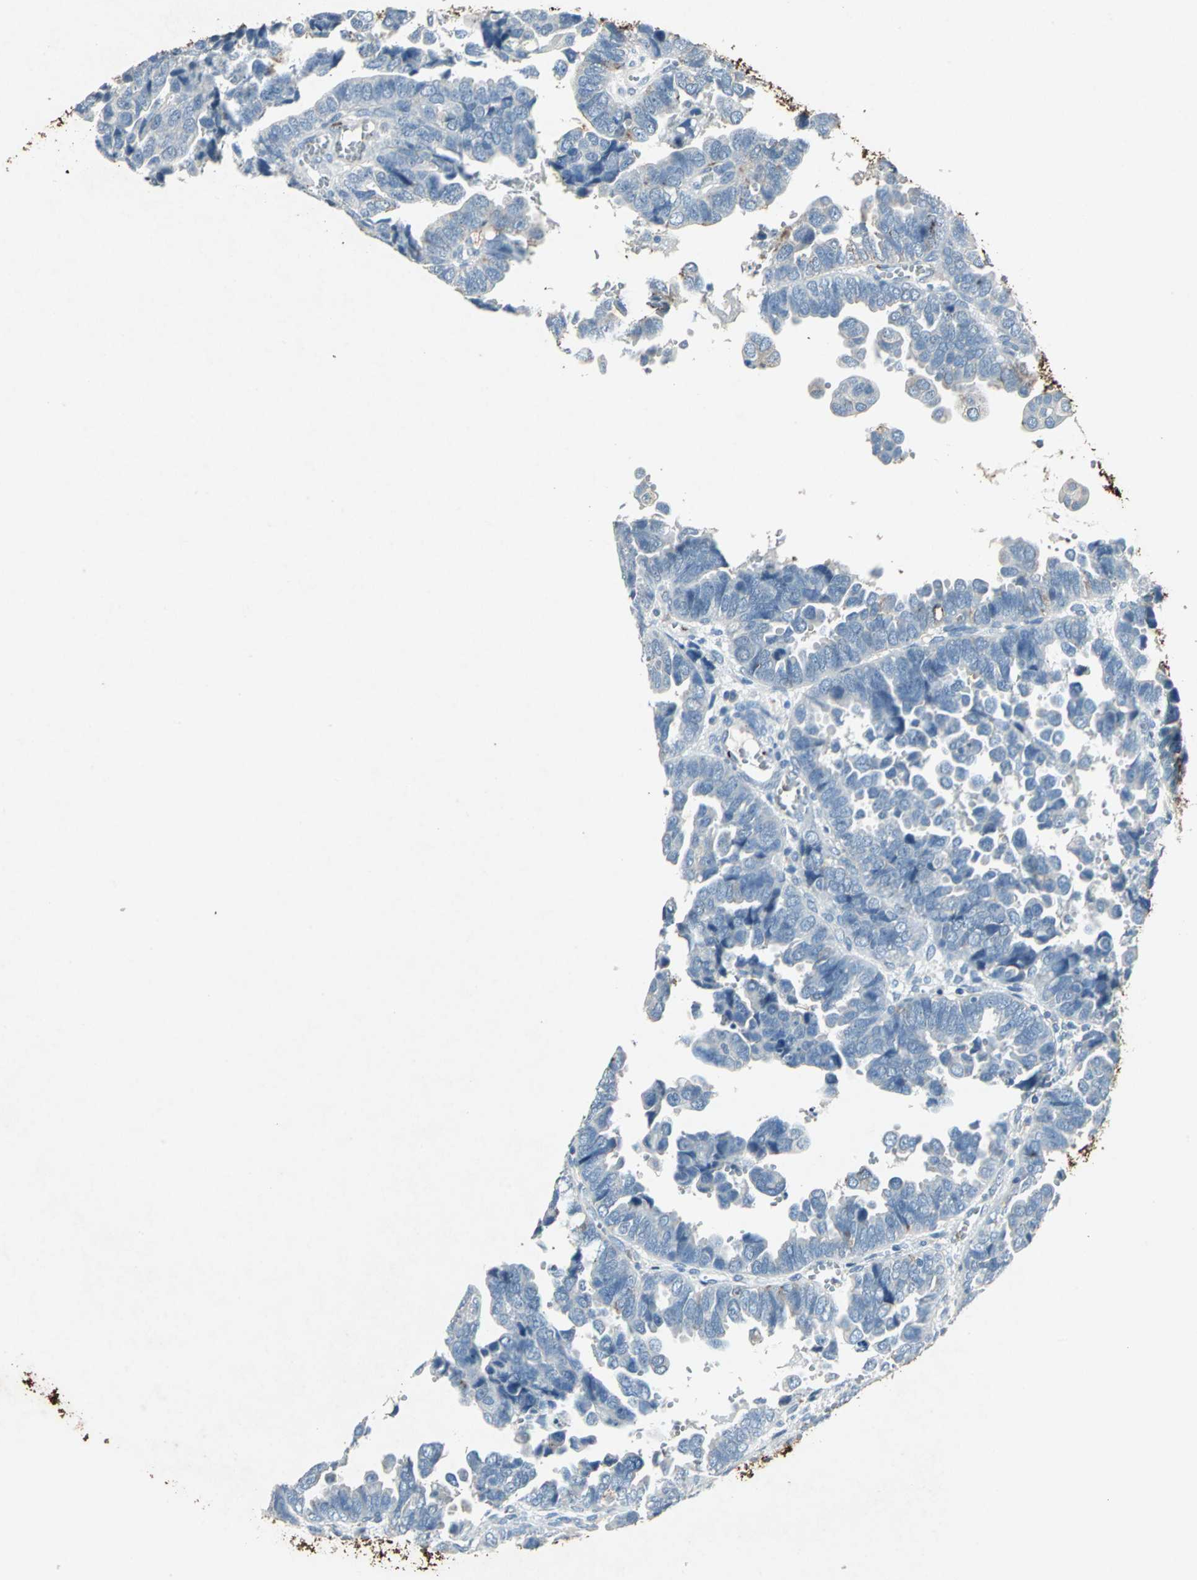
{"staining": {"intensity": "negative", "quantity": "none", "location": "none"}, "tissue": "endometrial cancer", "cell_type": "Tumor cells", "image_type": "cancer", "snomed": [{"axis": "morphology", "description": "Adenocarcinoma, NOS"}, {"axis": "topography", "description": "Endometrium"}], "caption": "A high-resolution histopathology image shows immunohistochemistry staining of endometrial cancer (adenocarcinoma), which exhibits no significant positivity in tumor cells.", "gene": "CAMK2B", "patient": {"sex": "female", "age": 75}}